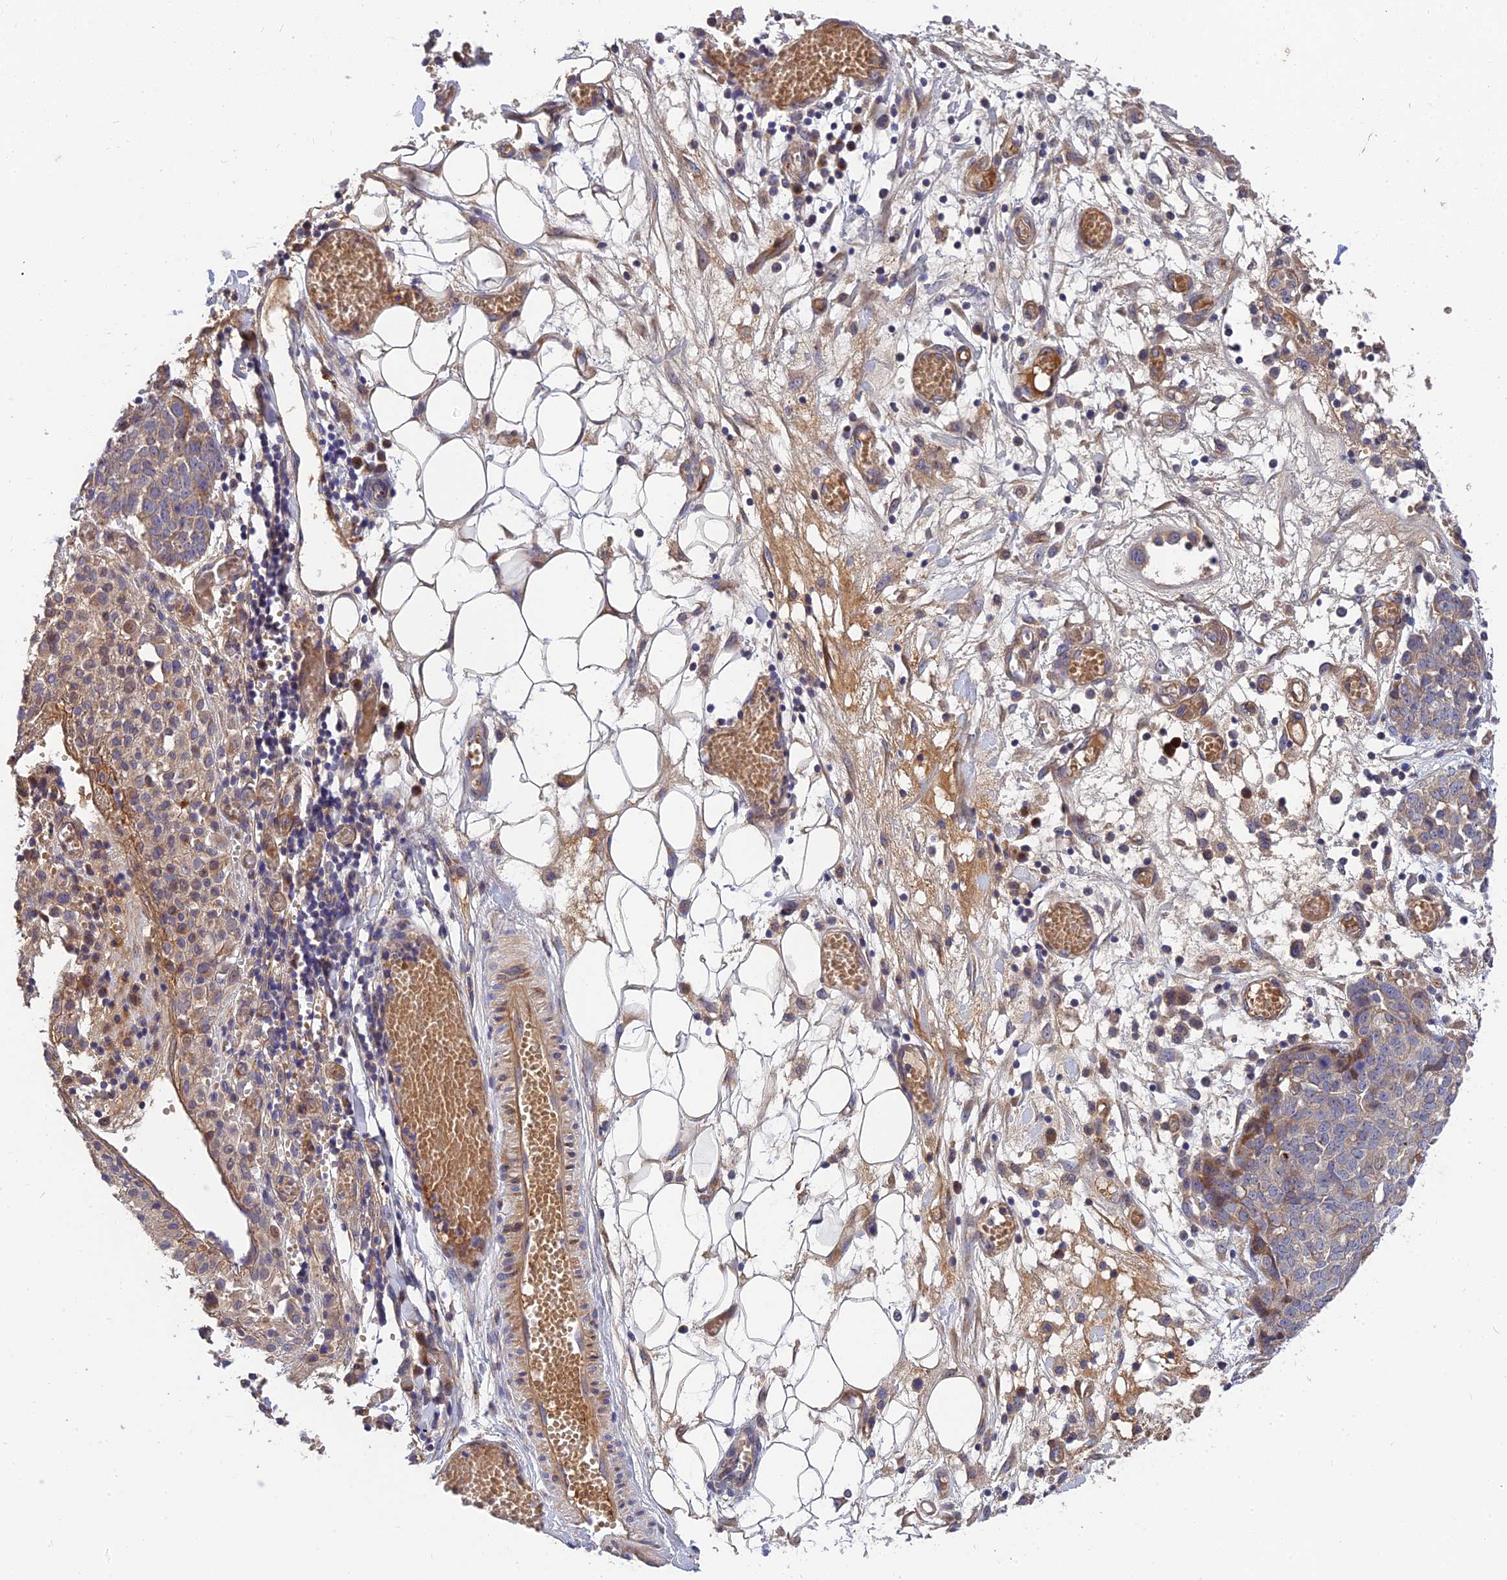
{"staining": {"intensity": "negative", "quantity": "none", "location": "none"}, "tissue": "ovarian cancer", "cell_type": "Tumor cells", "image_type": "cancer", "snomed": [{"axis": "morphology", "description": "Cystadenocarcinoma, serous, NOS"}, {"axis": "topography", "description": "Soft tissue"}, {"axis": "topography", "description": "Ovary"}], "caption": "Tumor cells are negative for brown protein staining in serous cystadenocarcinoma (ovarian). (Stains: DAB IHC with hematoxylin counter stain, Microscopy: brightfield microscopy at high magnification).", "gene": "MRPL35", "patient": {"sex": "female", "age": 57}}